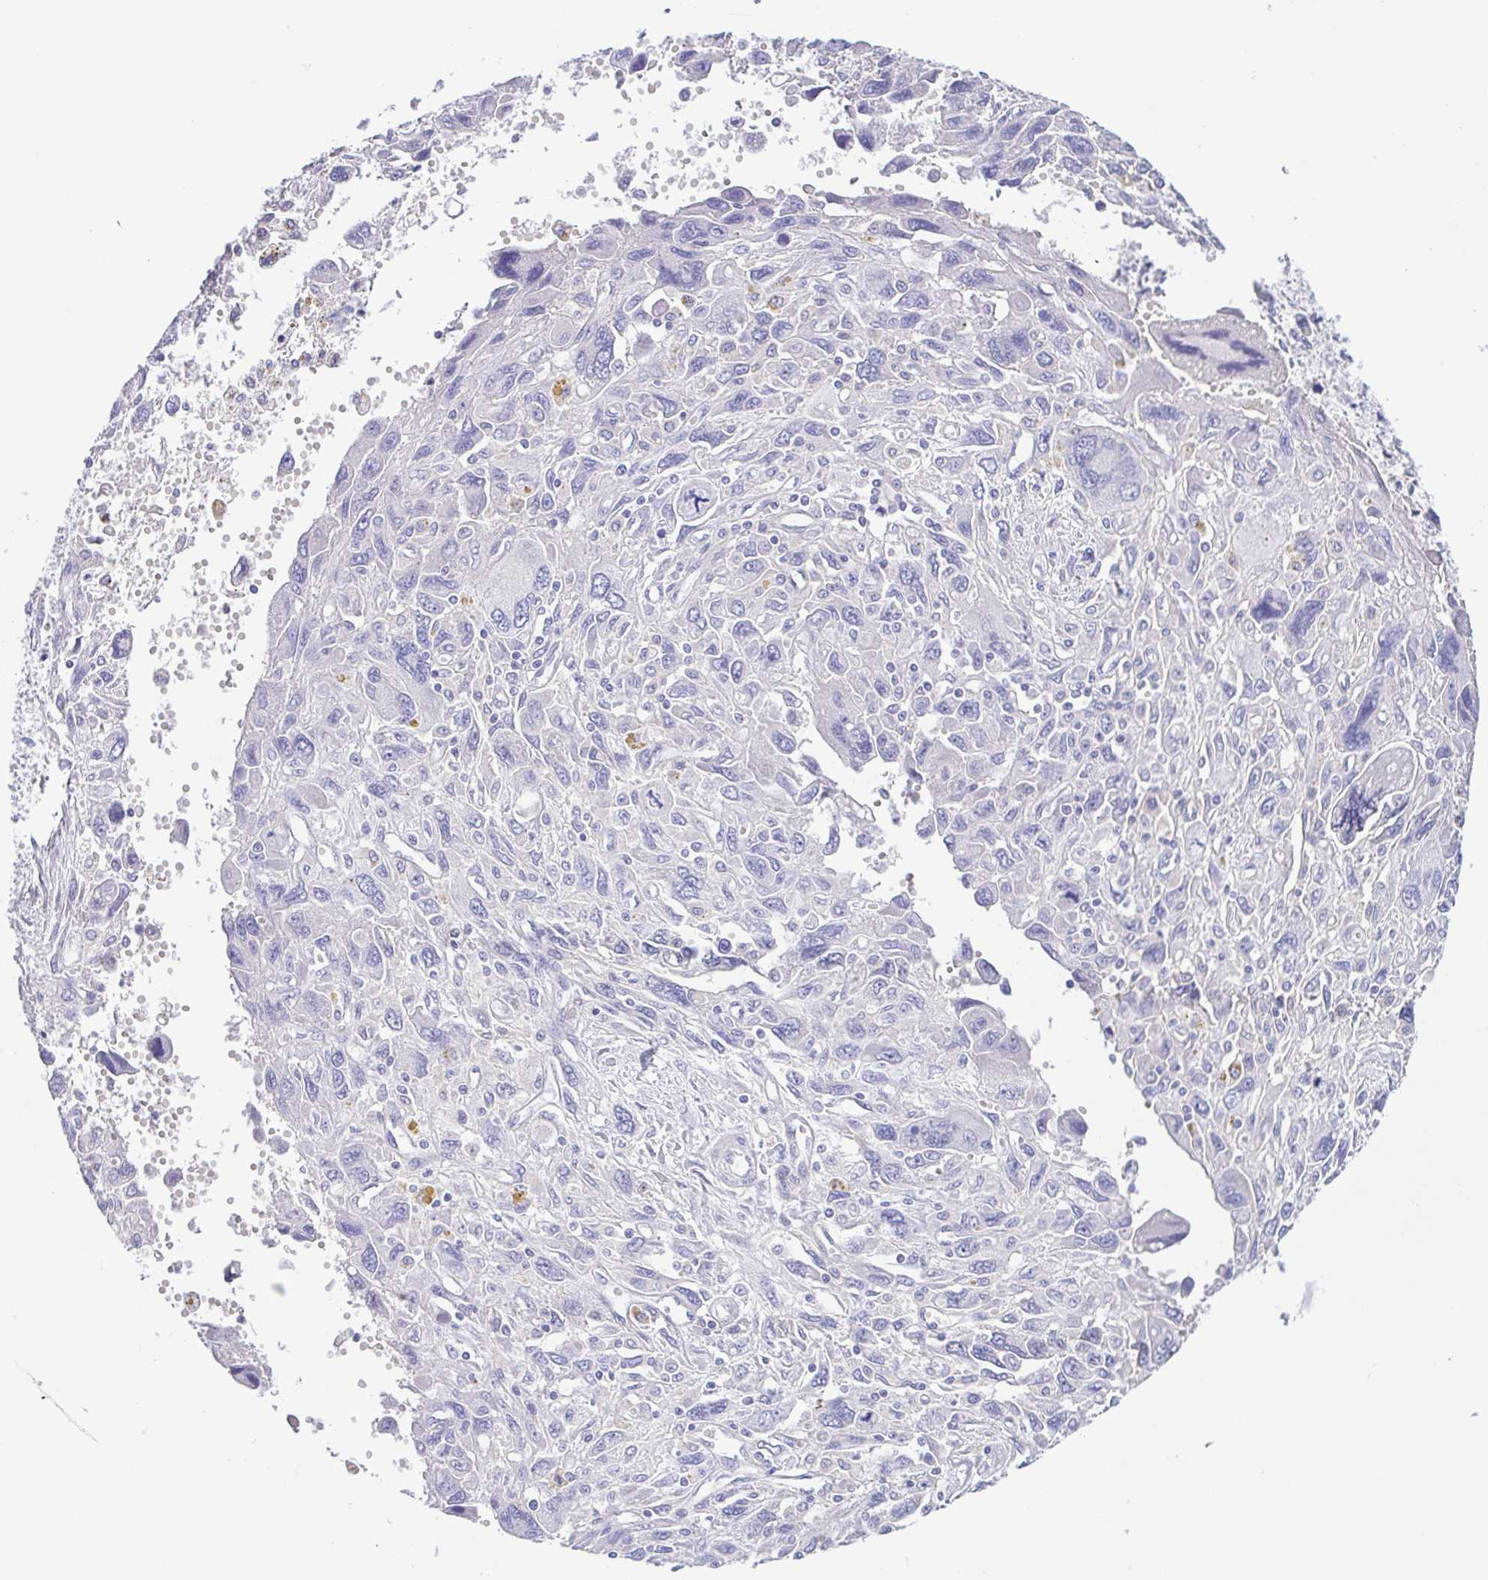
{"staining": {"intensity": "negative", "quantity": "none", "location": "none"}, "tissue": "pancreatic cancer", "cell_type": "Tumor cells", "image_type": "cancer", "snomed": [{"axis": "morphology", "description": "Adenocarcinoma, NOS"}, {"axis": "topography", "description": "Pancreas"}], "caption": "DAB (3,3'-diaminobenzidine) immunohistochemical staining of pancreatic adenocarcinoma shows no significant expression in tumor cells.", "gene": "A1BG", "patient": {"sex": "female", "age": 47}}